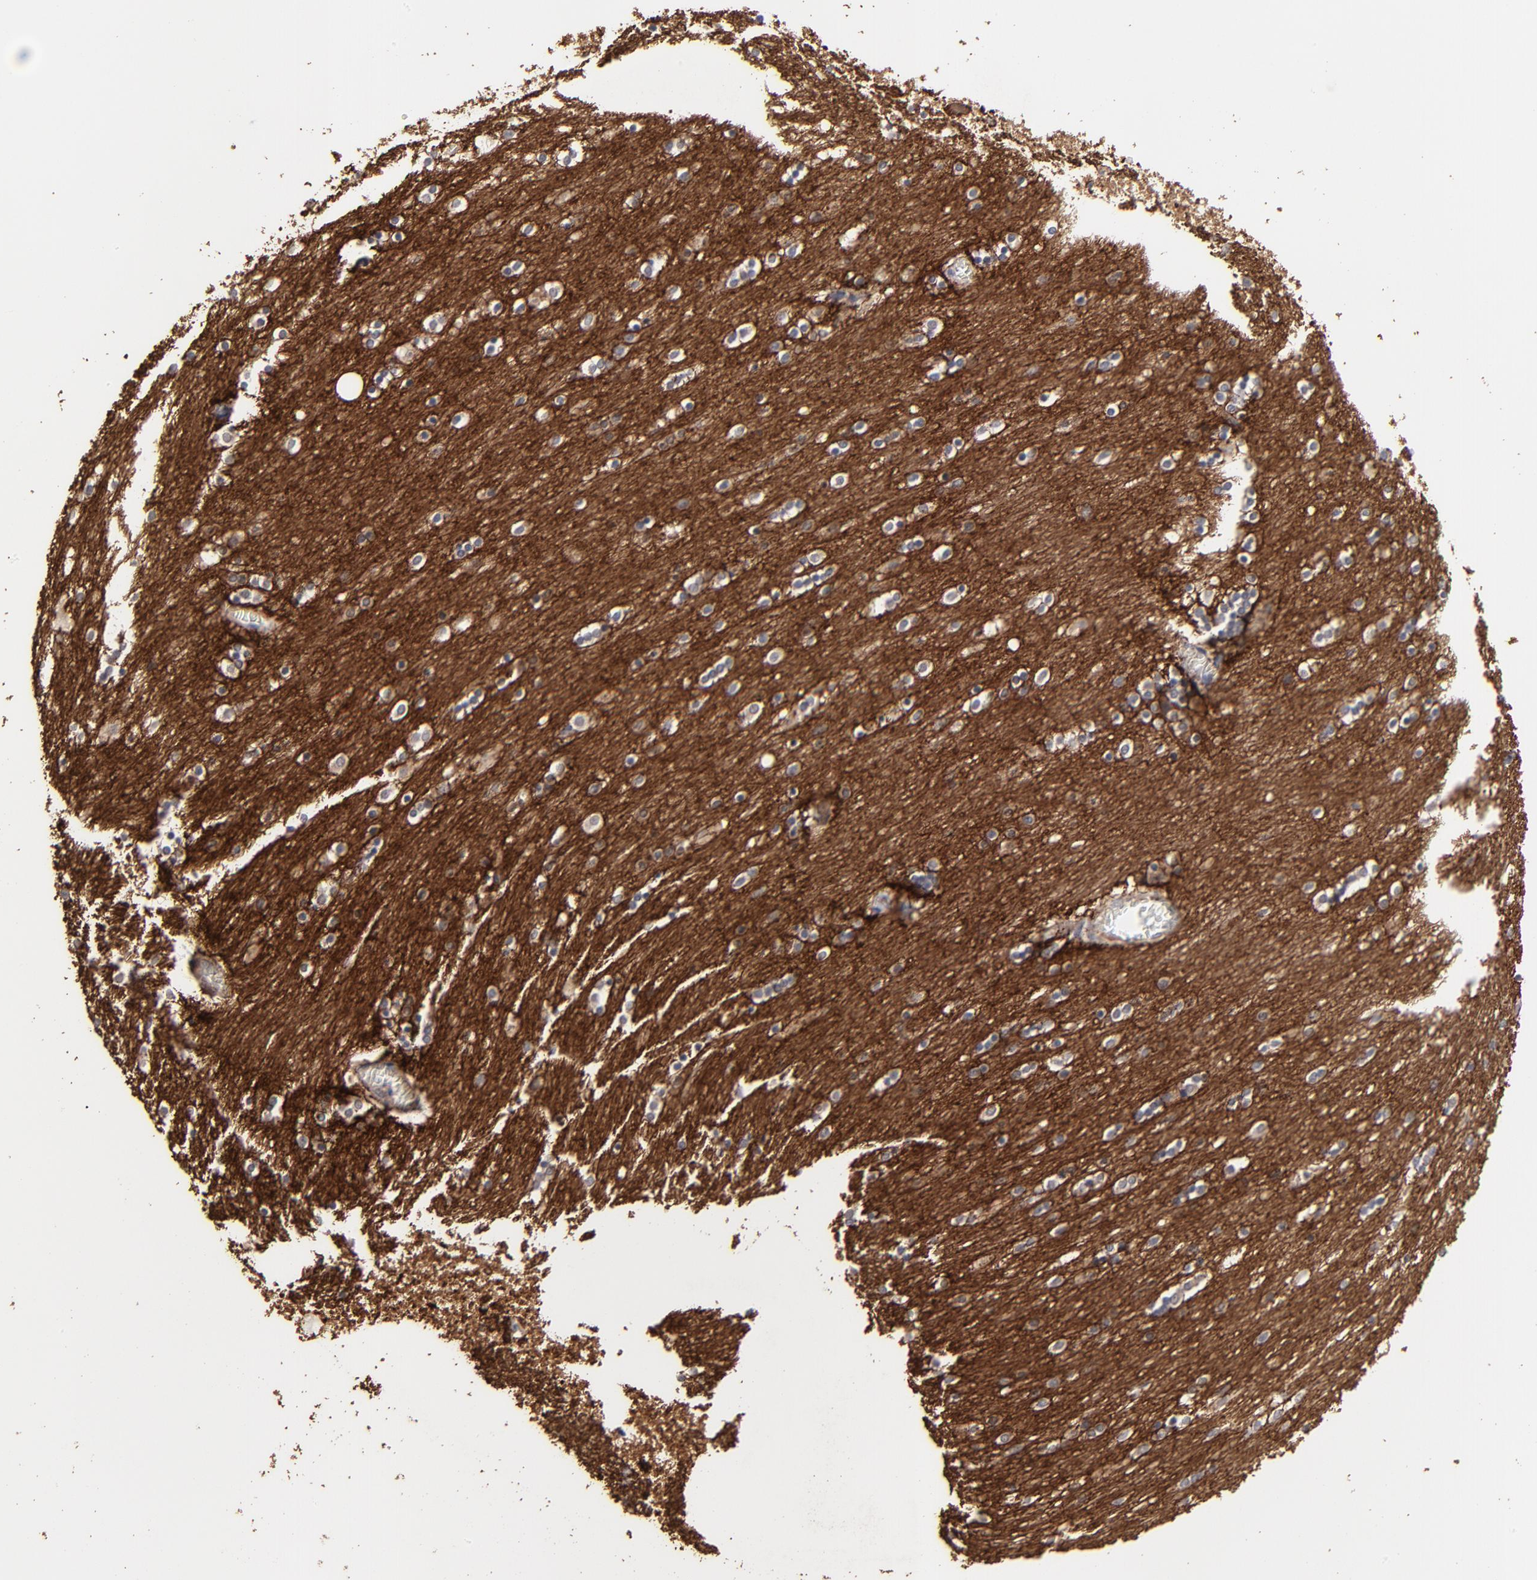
{"staining": {"intensity": "weak", "quantity": "<25%", "location": "cytoplasmic/membranous"}, "tissue": "caudate", "cell_type": "Glial cells", "image_type": "normal", "snomed": [{"axis": "morphology", "description": "Normal tissue, NOS"}, {"axis": "topography", "description": "Lateral ventricle wall"}], "caption": "High magnification brightfield microscopy of benign caudate stained with DAB (3,3'-diaminobenzidine) (brown) and counterstained with hematoxylin (blue): glial cells show no significant positivity. (DAB immunohistochemistry with hematoxylin counter stain).", "gene": "GPM6B", "patient": {"sex": "female", "age": 54}}